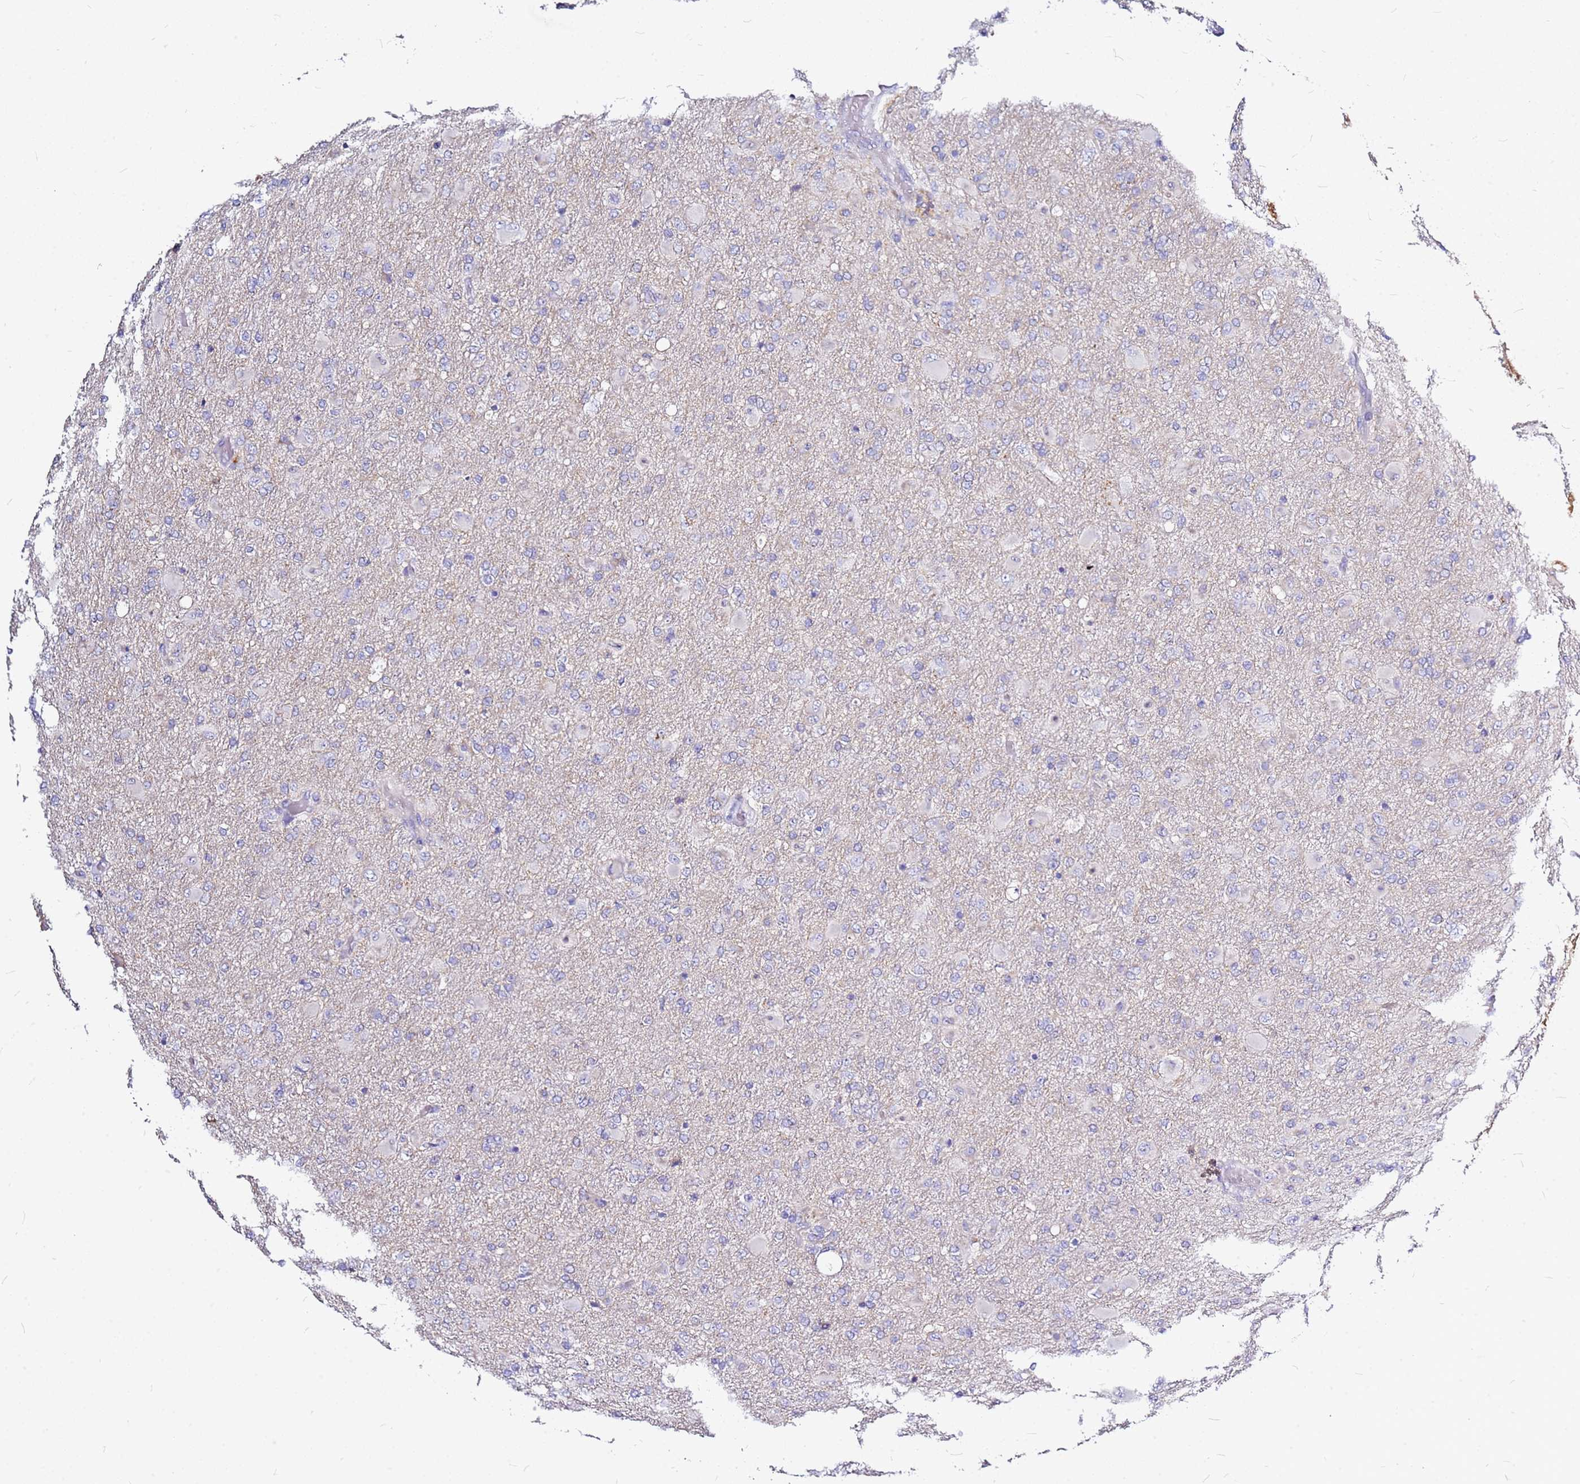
{"staining": {"intensity": "negative", "quantity": "none", "location": "none"}, "tissue": "glioma", "cell_type": "Tumor cells", "image_type": "cancer", "snomed": [{"axis": "morphology", "description": "Glioma, malignant, Low grade"}, {"axis": "topography", "description": "Brain"}], "caption": "Immunohistochemical staining of human low-grade glioma (malignant) exhibits no significant staining in tumor cells. (DAB (3,3'-diaminobenzidine) IHC visualized using brightfield microscopy, high magnification).", "gene": "CASD1", "patient": {"sex": "male", "age": 65}}